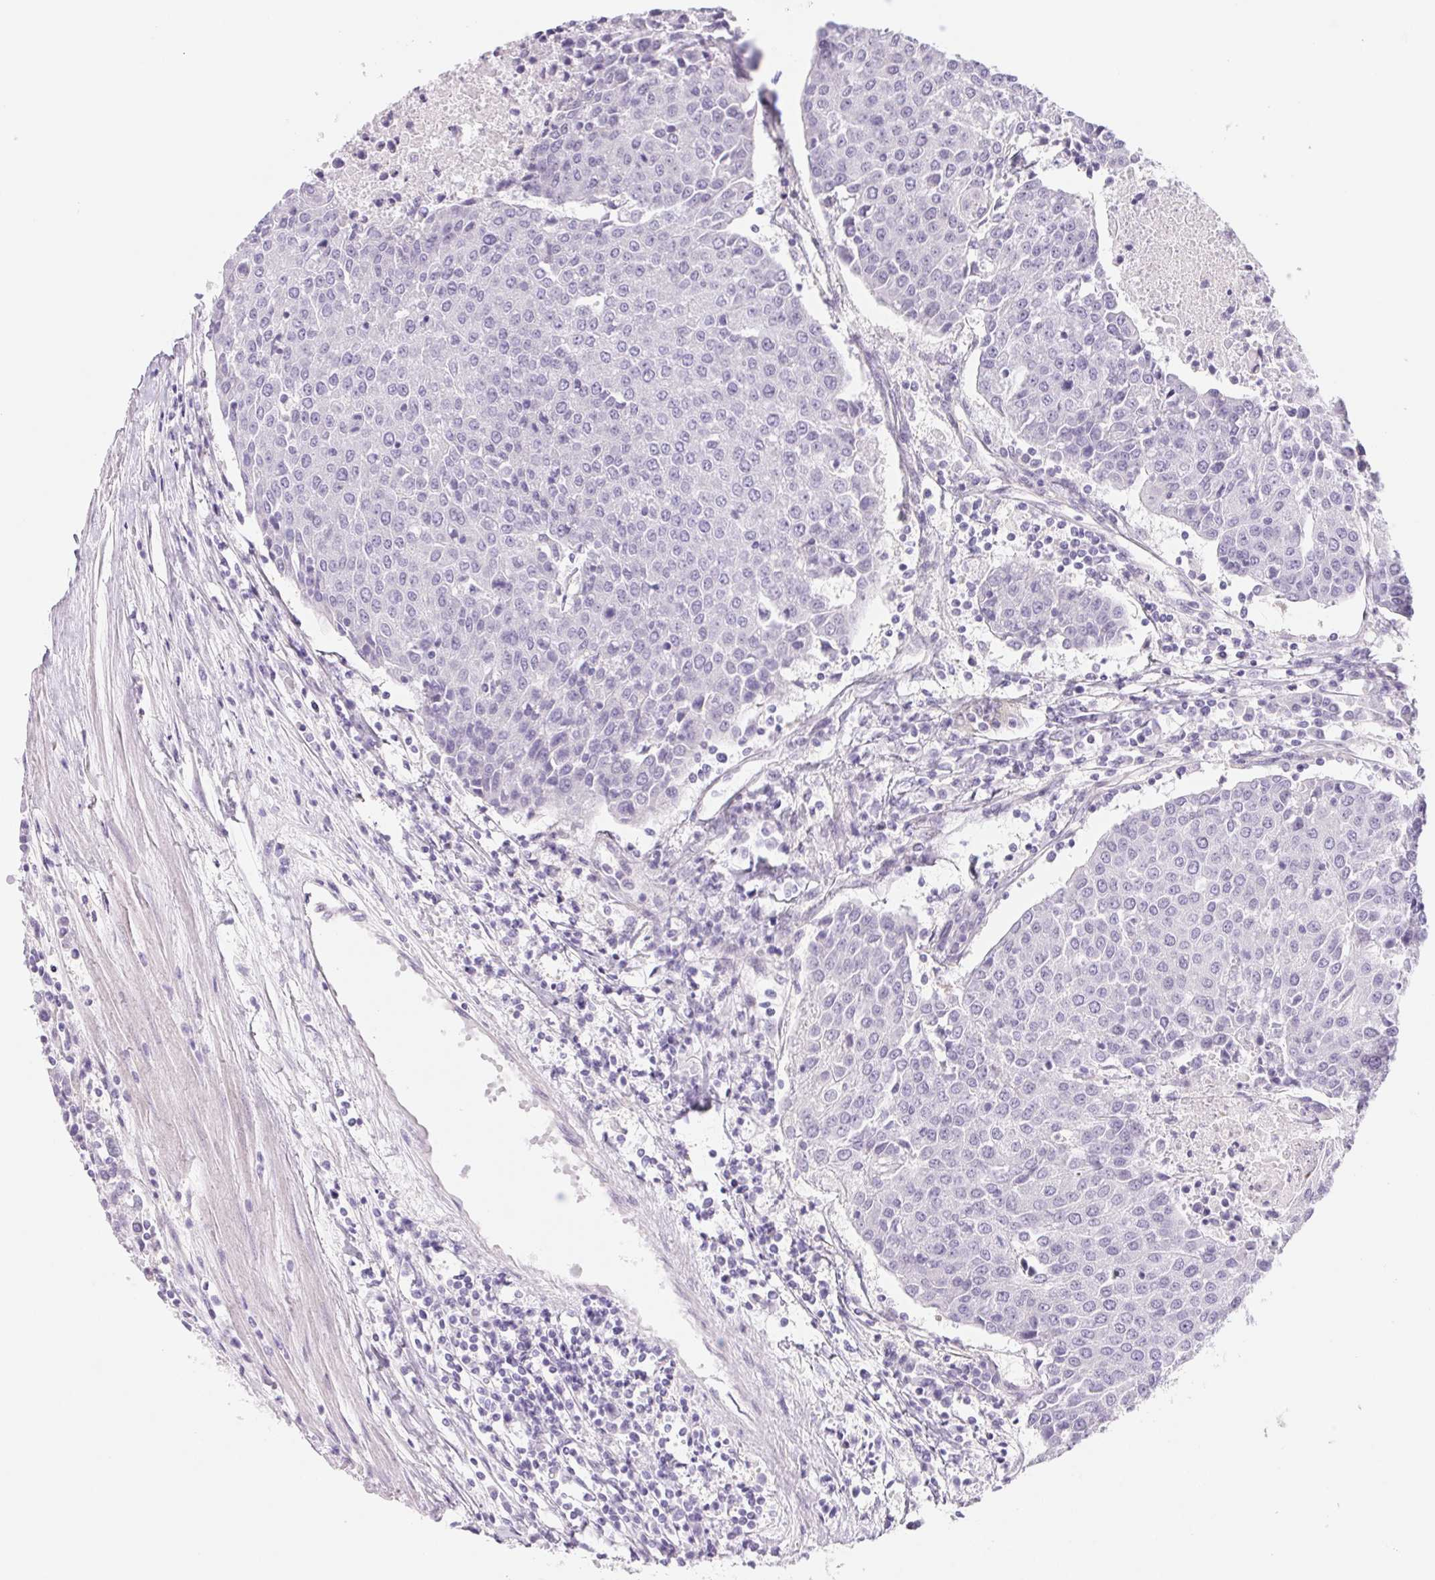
{"staining": {"intensity": "negative", "quantity": "none", "location": "none"}, "tissue": "urothelial cancer", "cell_type": "Tumor cells", "image_type": "cancer", "snomed": [{"axis": "morphology", "description": "Urothelial carcinoma, High grade"}, {"axis": "topography", "description": "Urinary bladder"}], "caption": "This is a micrograph of immunohistochemistry (IHC) staining of high-grade urothelial carcinoma, which shows no positivity in tumor cells. Brightfield microscopy of immunohistochemistry stained with DAB (3,3'-diaminobenzidine) (brown) and hematoxylin (blue), captured at high magnification.", "gene": "CTNND2", "patient": {"sex": "female", "age": 85}}